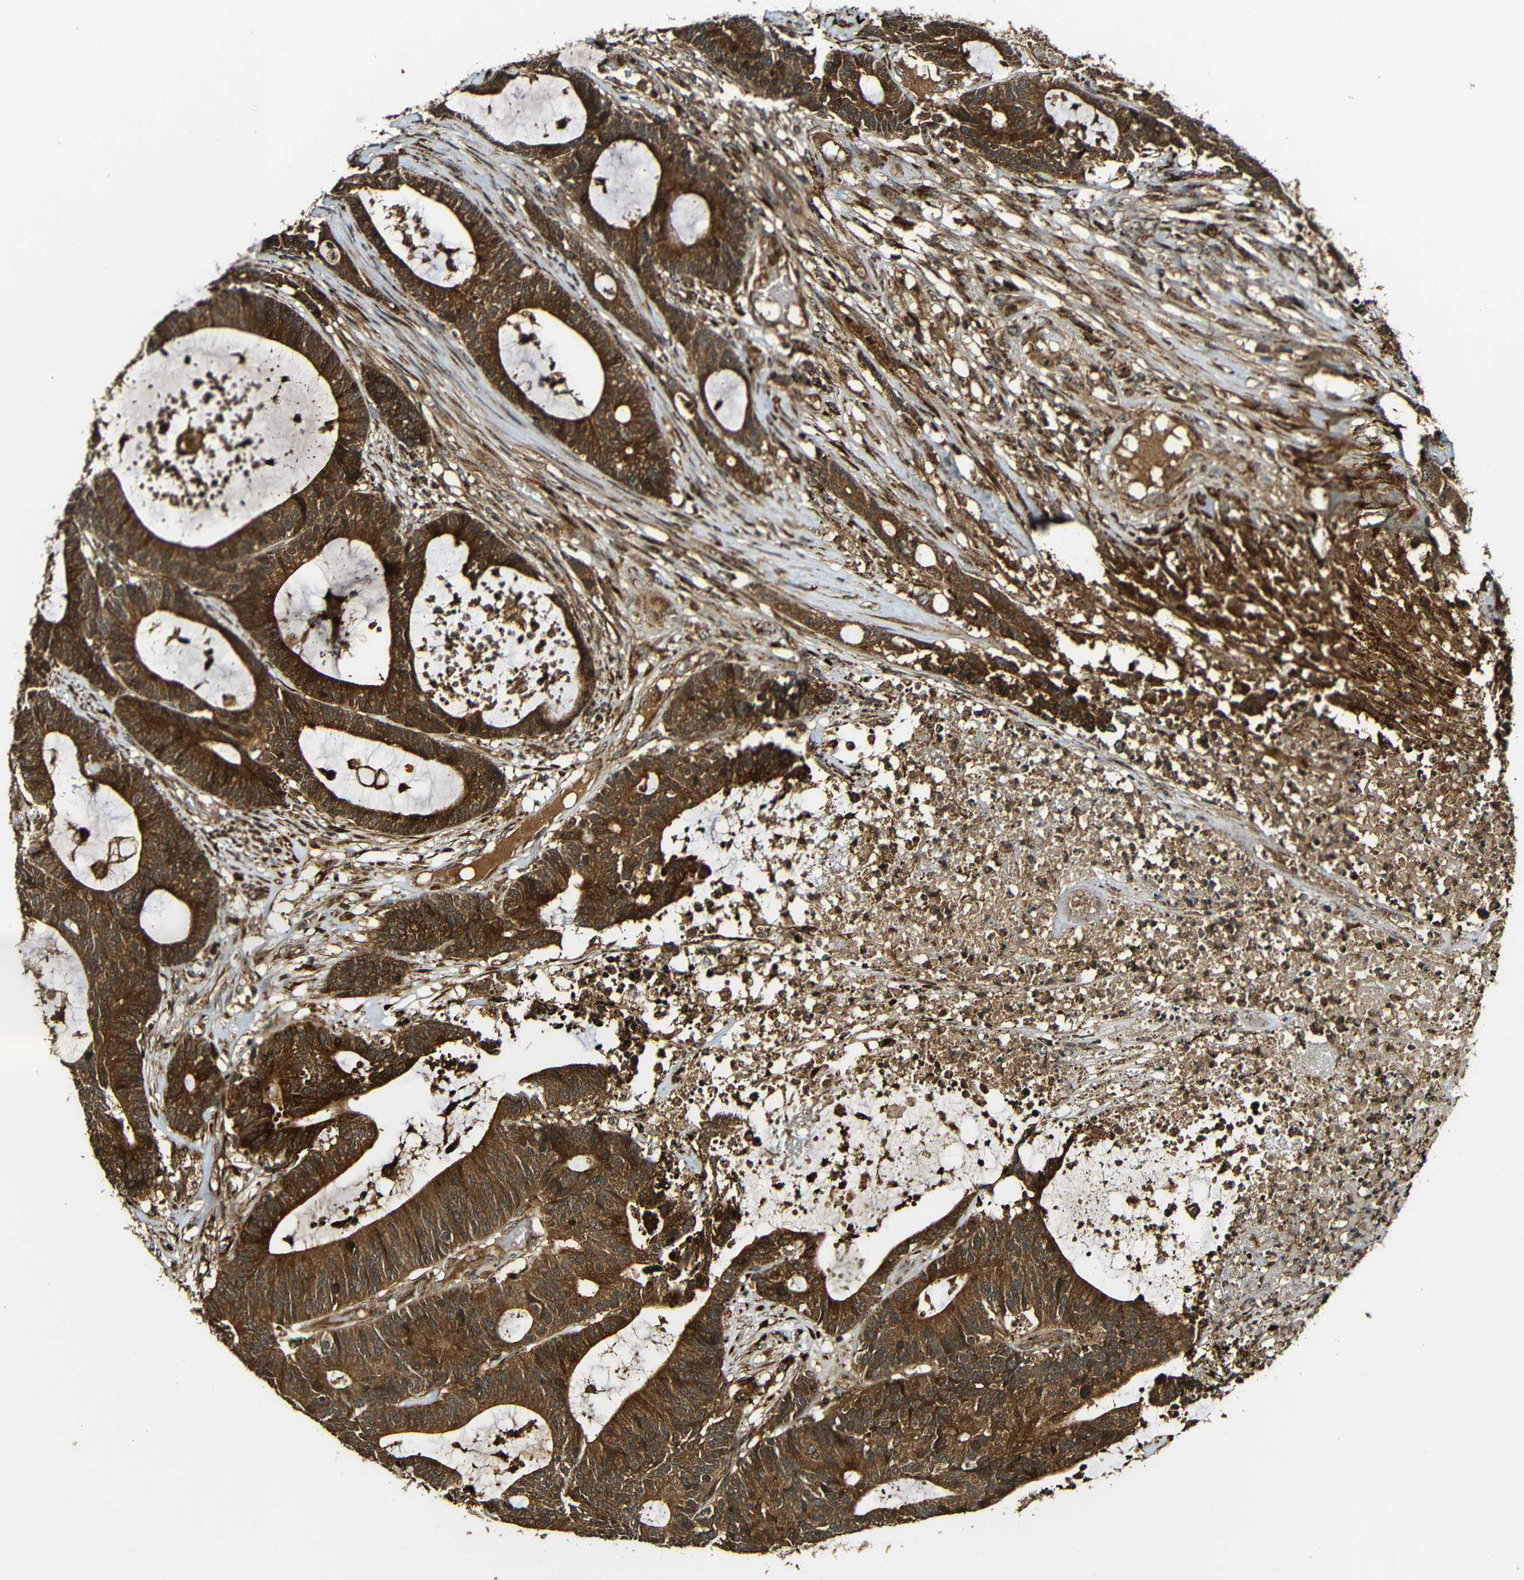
{"staining": {"intensity": "strong", "quantity": ">75%", "location": "cytoplasmic/membranous"}, "tissue": "colorectal cancer", "cell_type": "Tumor cells", "image_type": "cancer", "snomed": [{"axis": "morphology", "description": "Adenocarcinoma, NOS"}, {"axis": "topography", "description": "Colon"}], "caption": "A micrograph of human colorectal cancer stained for a protein shows strong cytoplasmic/membranous brown staining in tumor cells. The staining was performed using DAB (3,3'-diaminobenzidine) to visualize the protein expression in brown, while the nuclei were stained in blue with hematoxylin (Magnification: 20x).", "gene": "CASP8", "patient": {"sex": "female", "age": 84}}